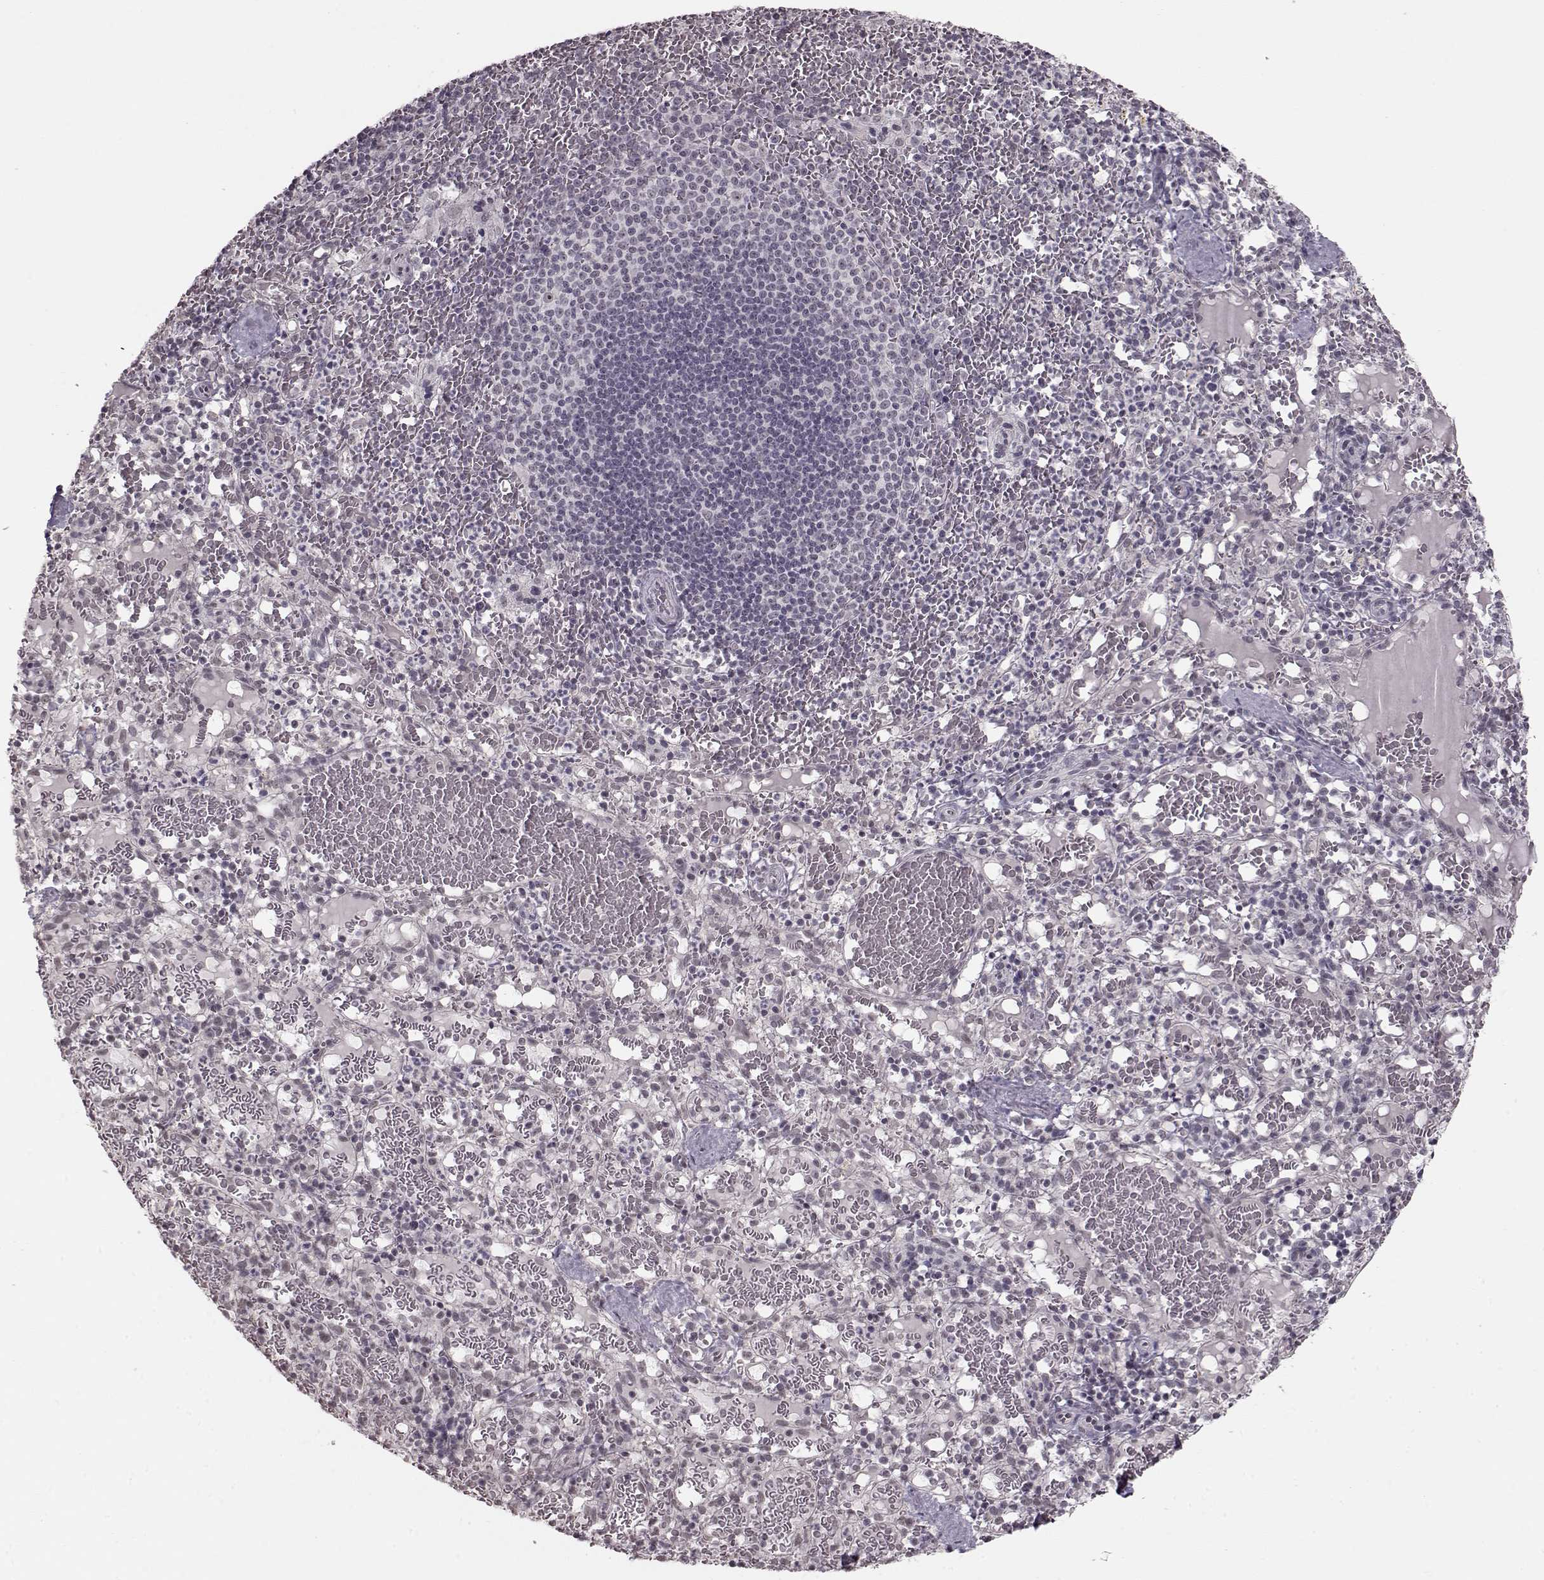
{"staining": {"intensity": "negative", "quantity": "none", "location": "none"}, "tissue": "spleen", "cell_type": "Cells in red pulp", "image_type": "normal", "snomed": [{"axis": "morphology", "description": "Normal tissue, NOS"}, {"axis": "topography", "description": "Spleen"}], "caption": "This micrograph is of unremarkable spleen stained with IHC to label a protein in brown with the nuclei are counter-stained blue. There is no expression in cells in red pulp. (Brightfield microscopy of DAB immunohistochemistry at high magnification).", "gene": "PCP4", "patient": {"sex": "male", "age": 11}}